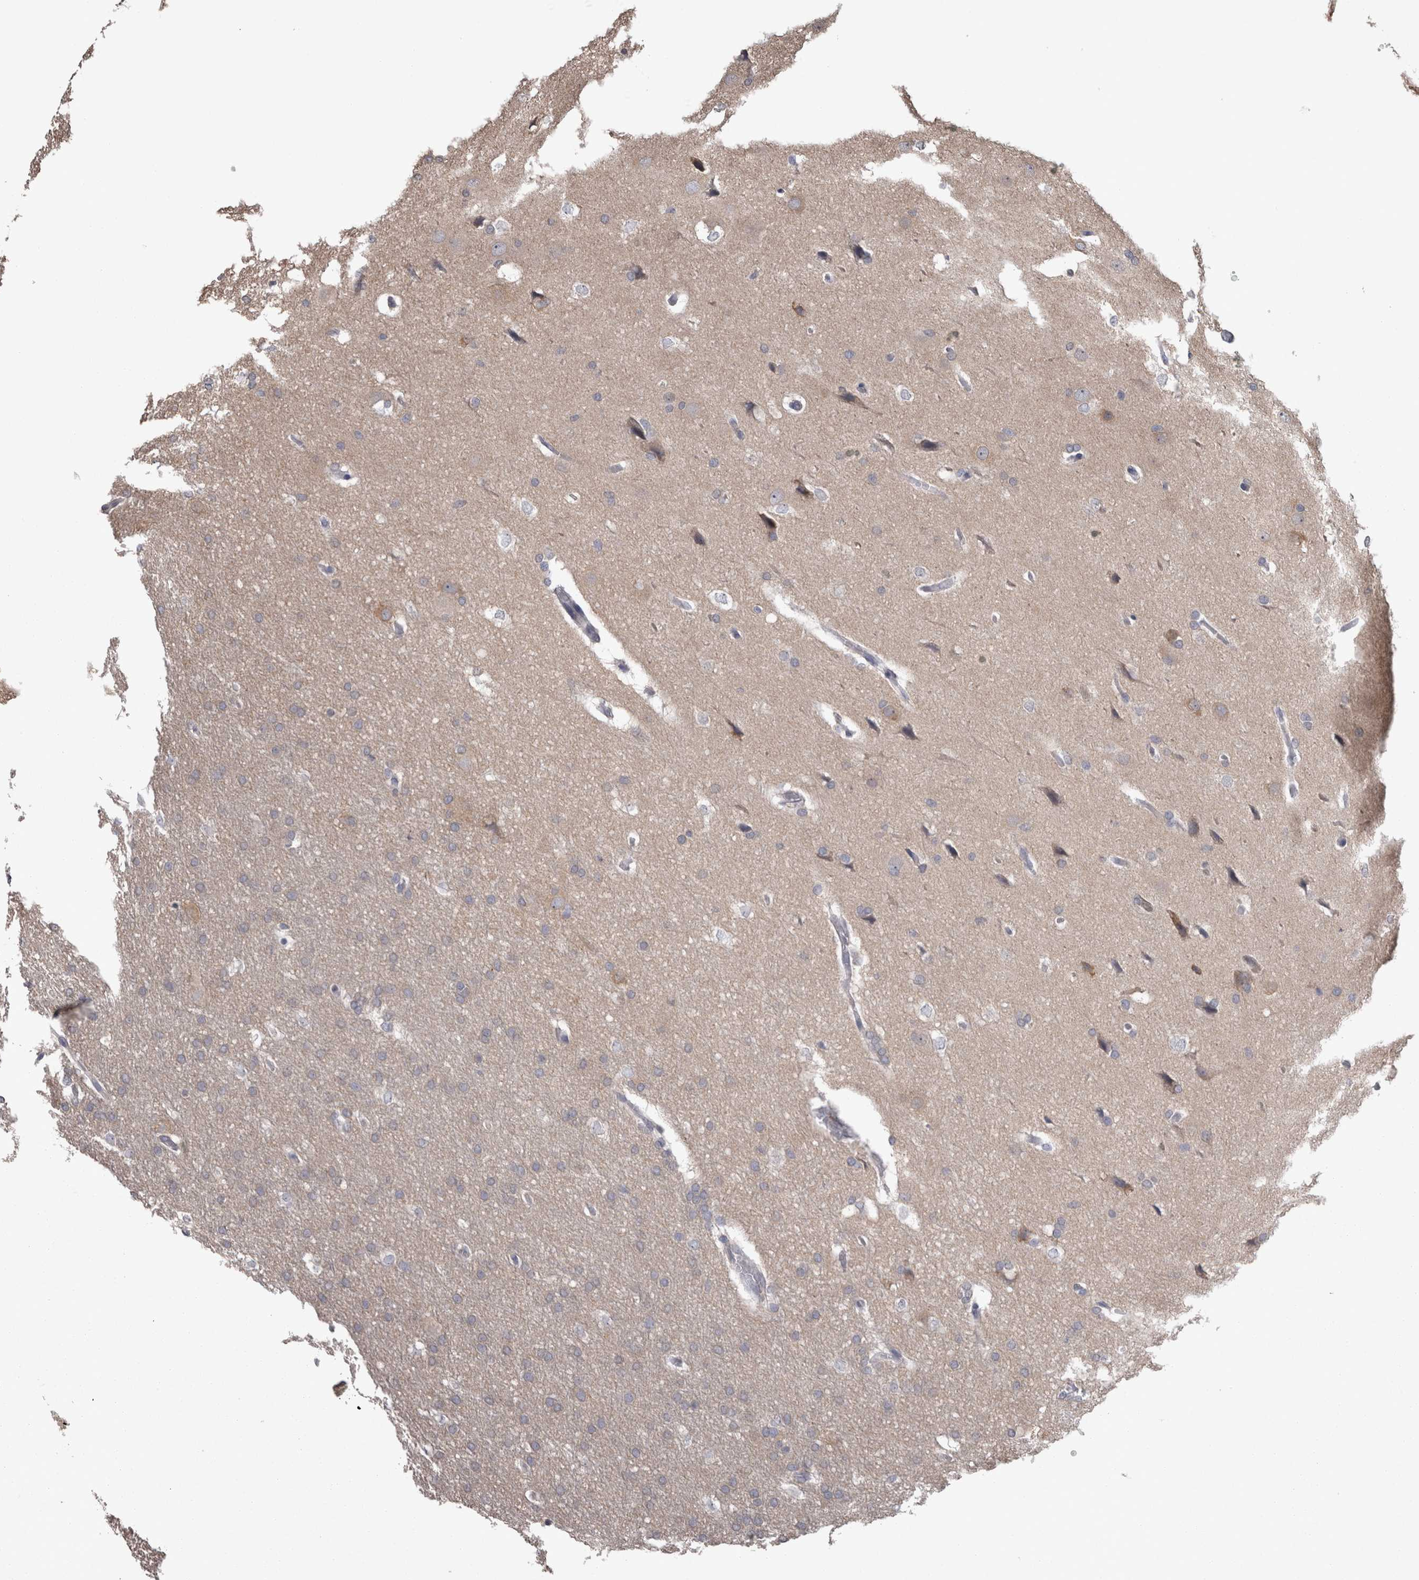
{"staining": {"intensity": "negative", "quantity": "none", "location": "none"}, "tissue": "glioma", "cell_type": "Tumor cells", "image_type": "cancer", "snomed": [{"axis": "morphology", "description": "Glioma, malignant, Low grade"}, {"axis": "topography", "description": "Brain"}], "caption": "Immunohistochemistry micrograph of glioma stained for a protein (brown), which exhibits no positivity in tumor cells.", "gene": "DDX6", "patient": {"sex": "female", "age": 37}}